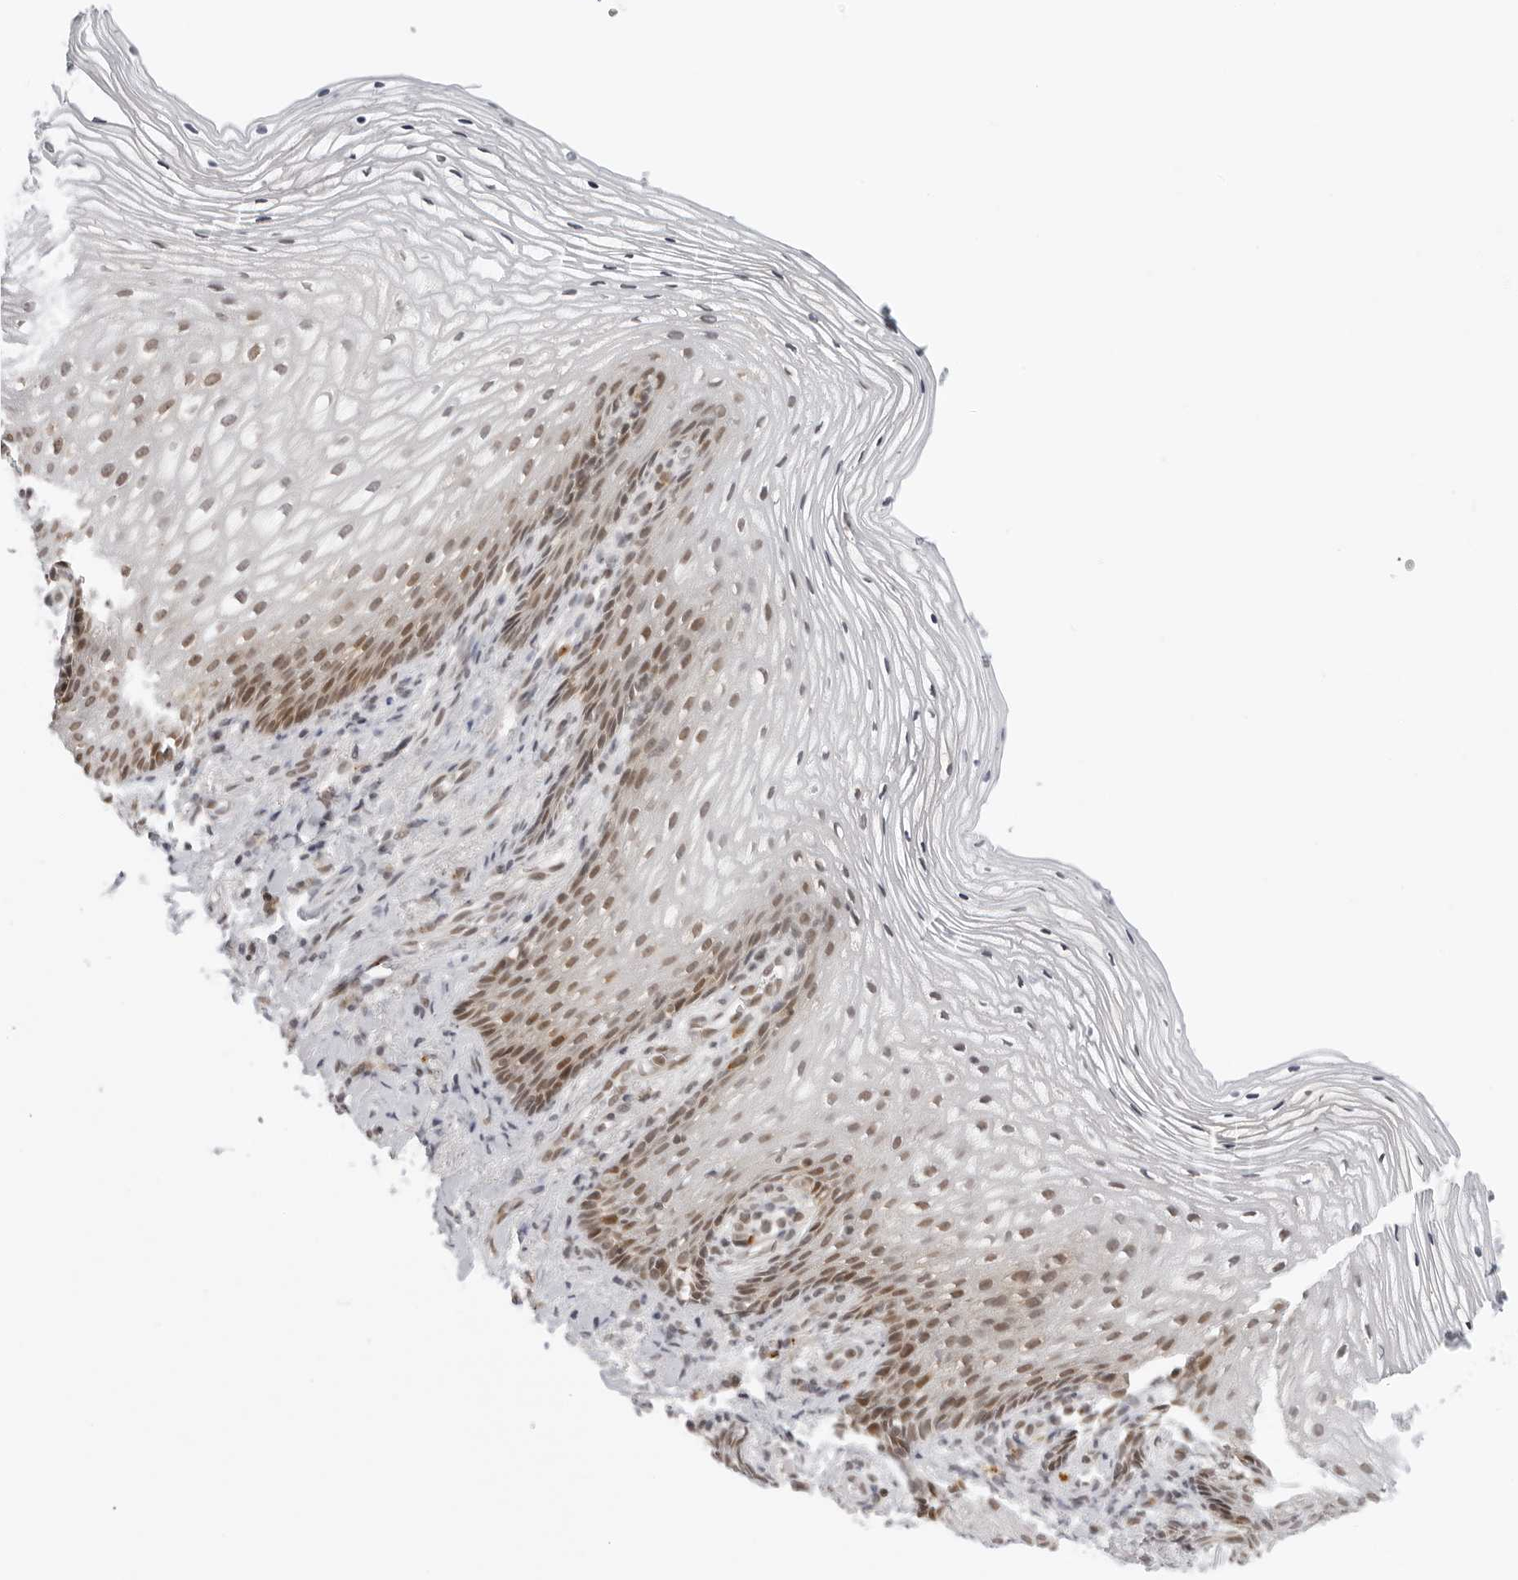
{"staining": {"intensity": "moderate", "quantity": "<25%", "location": "nuclear"}, "tissue": "vagina", "cell_type": "Squamous epithelial cells", "image_type": "normal", "snomed": [{"axis": "morphology", "description": "Normal tissue, NOS"}, {"axis": "topography", "description": "Vagina"}], "caption": "Protein staining exhibits moderate nuclear staining in approximately <25% of squamous epithelial cells in benign vagina.", "gene": "MSH6", "patient": {"sex": "female", "age": 60}}